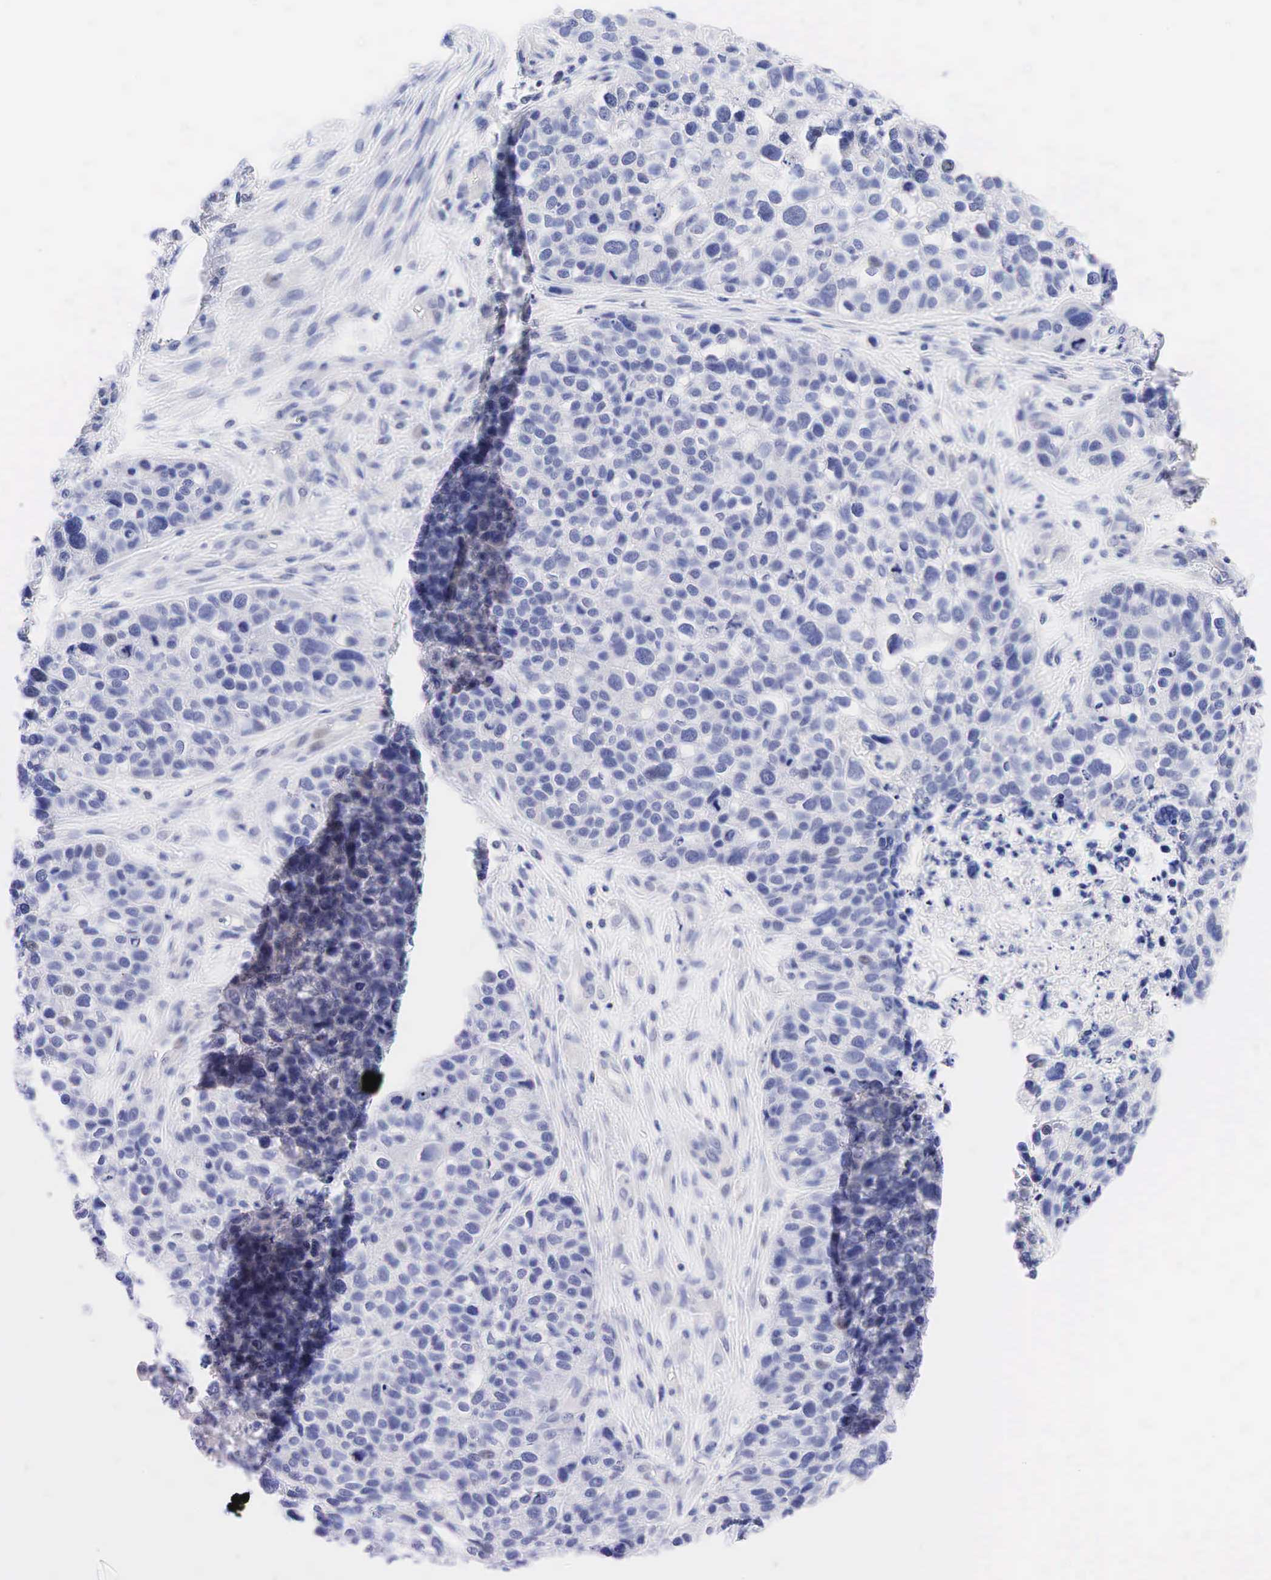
{"staining": {"intensity": "negative", "quantity": "none", "location": "none"}, "tissue": "lung cancer", "cell_type": "Tumor cells", "image_type": "cancer", "snomed": [{"axis": "morphology", "description": "Squamous cell carcinoma, NOS"}, {"axis": "topography", "description": "Lymph node"}, {"axis": "topography", "description": "Lung"}], "caption": "Immunohistochemistry (IHC) image of squamous cell carcinoma (lung) stained for a protein (brown), which shows no positivity in tumor cells.", "gene": "AR", "patient": {"sex": "male", "age": 74}}